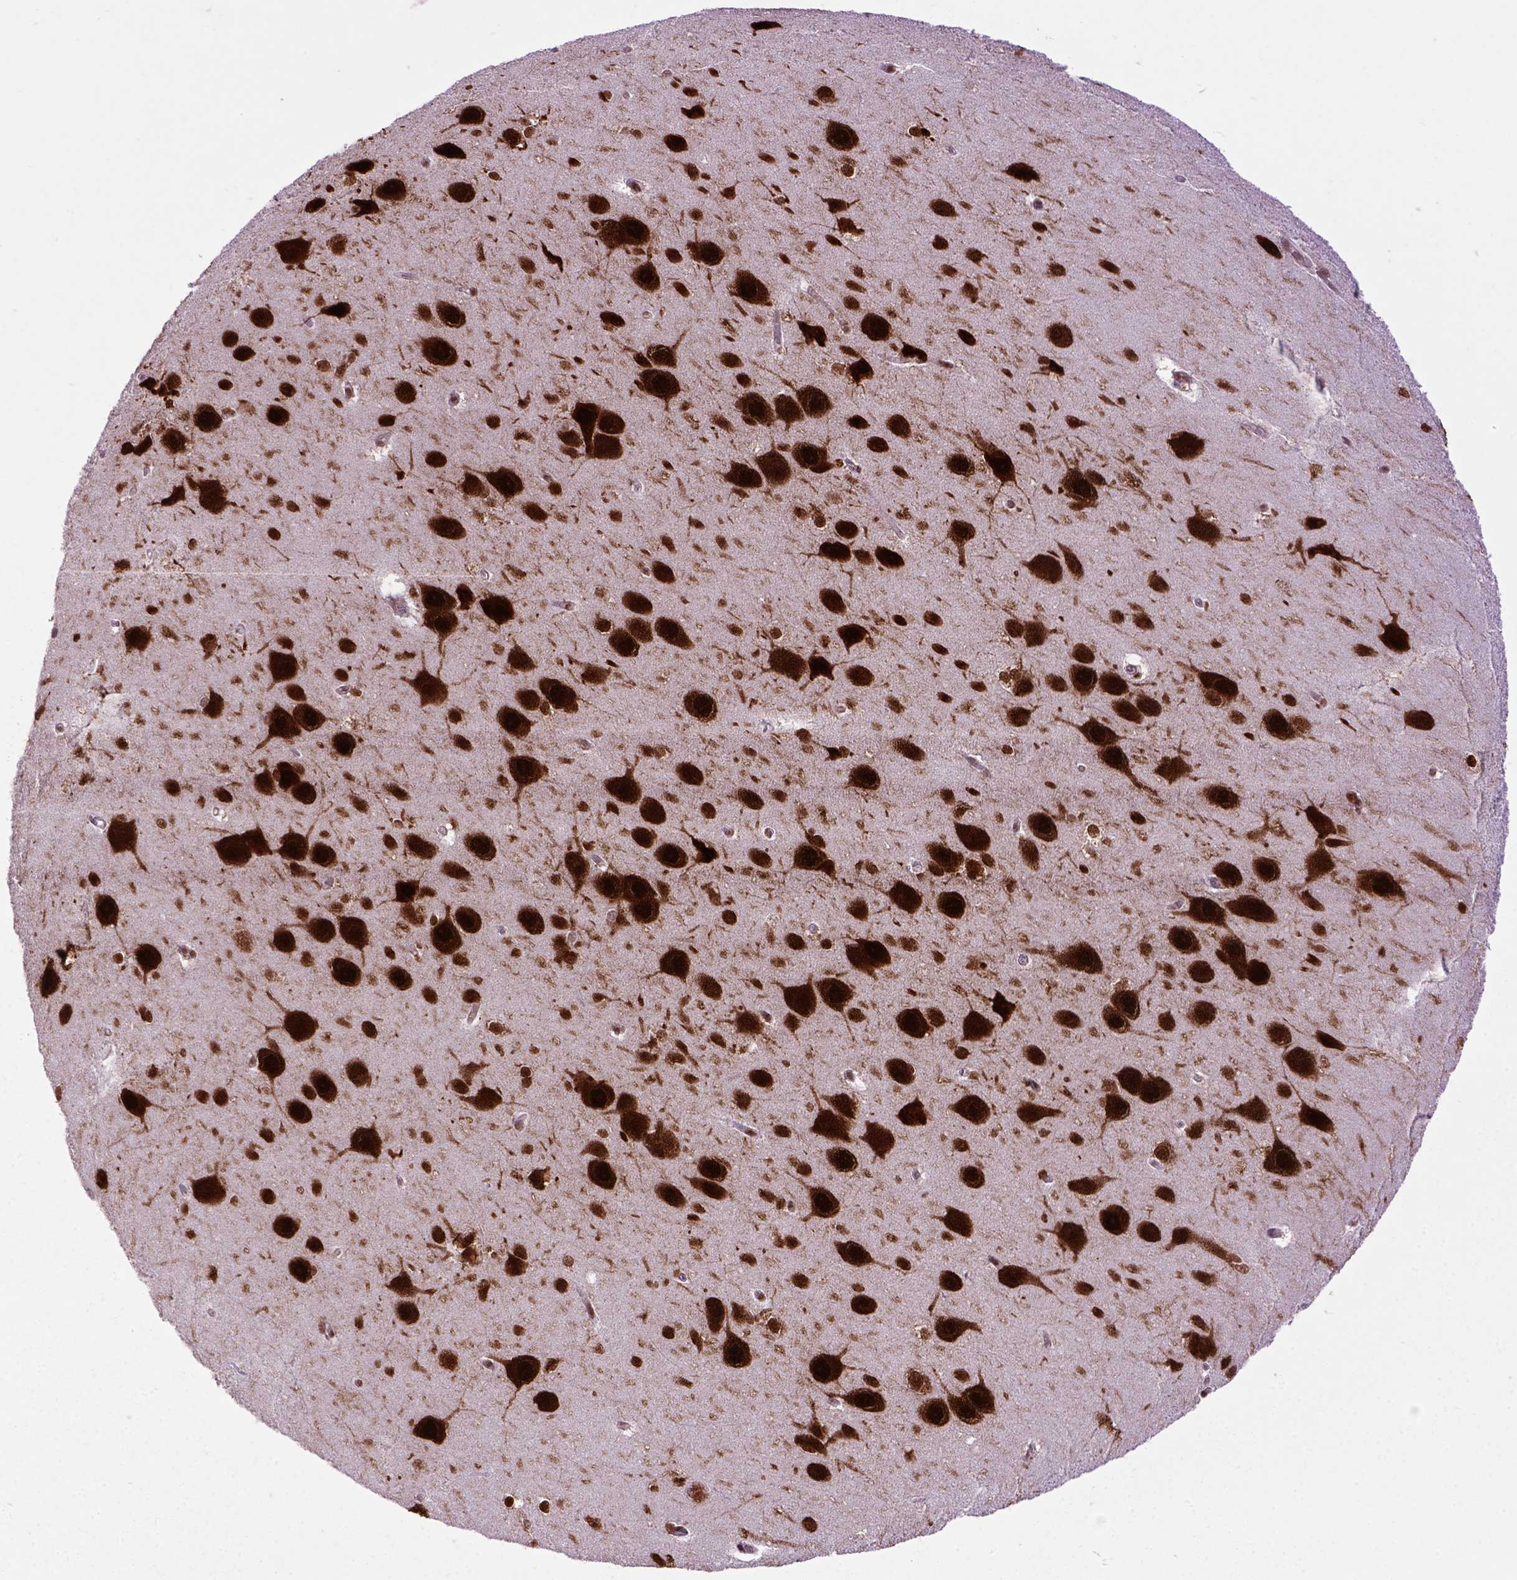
{"staining": {"intensity": "moderate", "quantity": "<25%", "location": "nuclear"}, "tissue": "hippocampus", "cell_type": "Glial cells", "image_type": "normal", "snomed": [{"axis": "morphology", "description": "Normal tissue, NOS"}, {"axis": "topography", "description": "Cerebral cortex"}, {"axis": "topography", "description": "Hippocampus"}], "caption": "Hippocampus stained with DAB (3,3'-diaminobenzidine) immunohistochemistry exhibits low levels of moderate nuclear expression in about <25% of glial cells. Using DAB (3,3'-diaminobenzidine) (brown) and hematoxylin (blue) stains, captured at high magnification using brightfield microscopy.", "gene": "CELF1", "patient": {"sex": "female", "age": 19}}